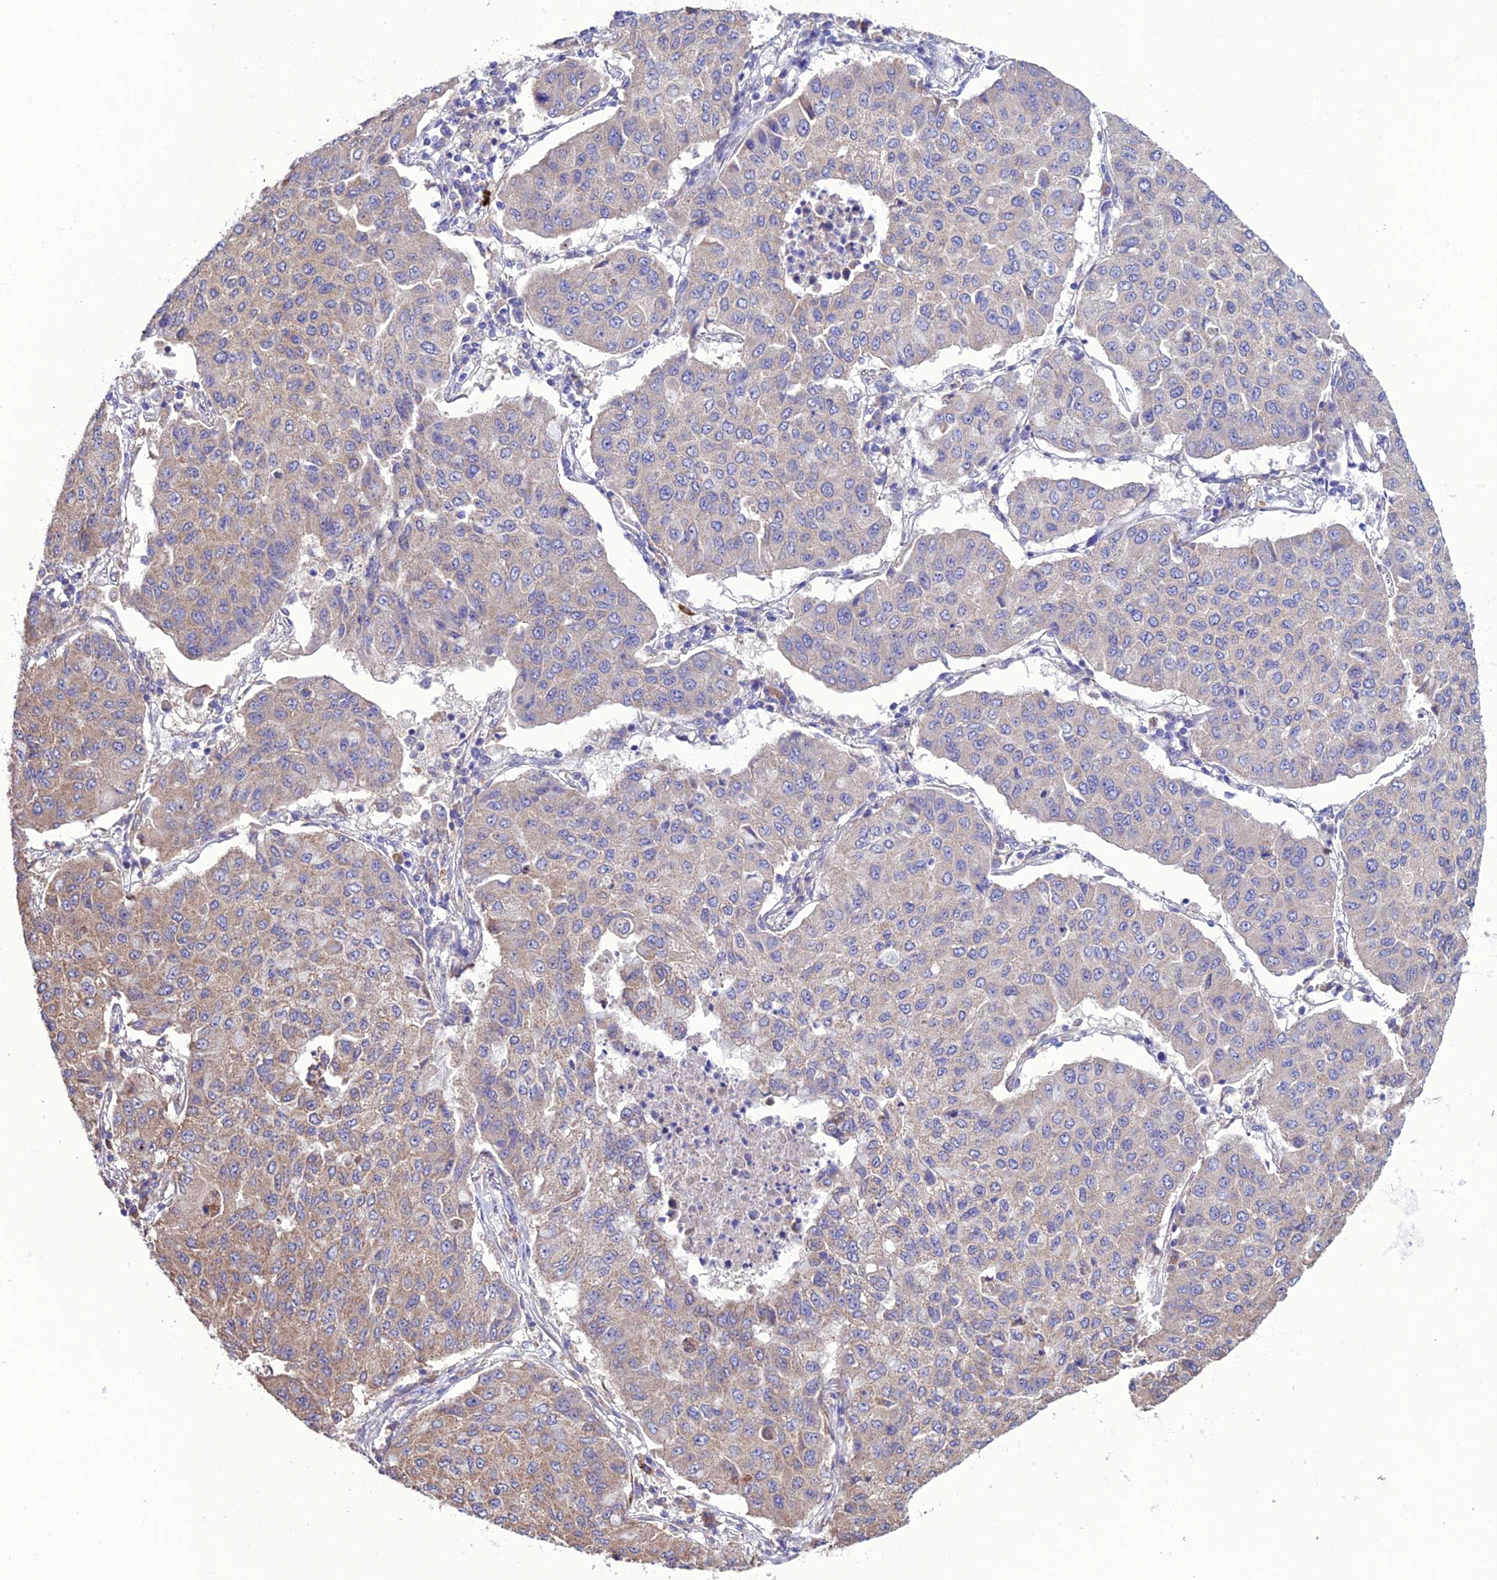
{"staining": {"intensity": "weak", "quantity": "<25%", "location": "cytoplasmic/membranous"}, "tissue": "lung cancer", "cell_type": "Tumor cells", "image_type": "cancer", "snomed": [{"axis": "morphology", "description": "Squamous cell carcinoma, NOS"}, {"axis": "topography", "description": "Lung"}], "caption": "Protein analysis of lung cancer demonstrates no significant positivity in tumor cells.", "gene": "HOGA1", "patient": {"sex": "male", "age": 74}}